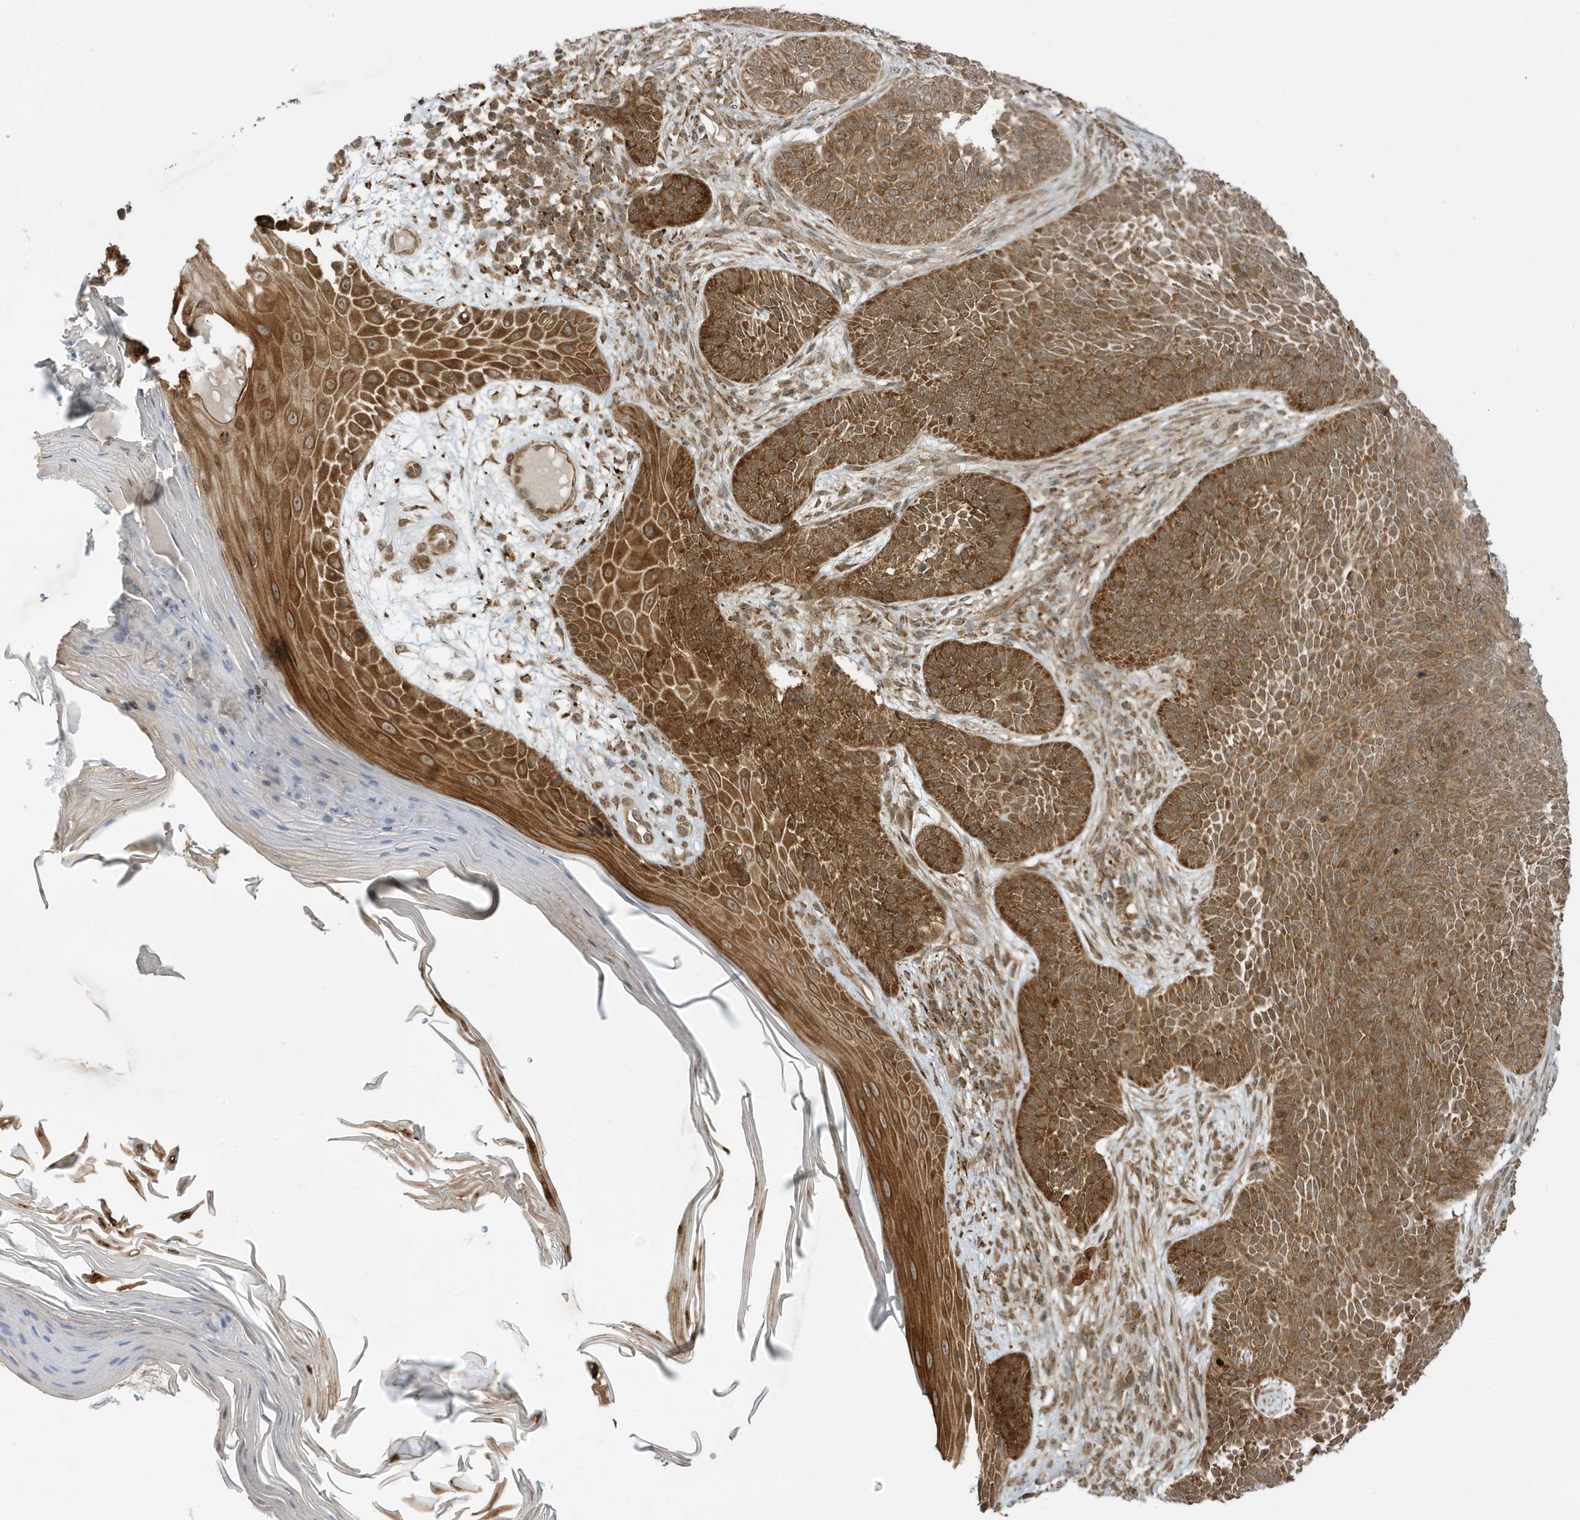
{"staining": {"intensity": "strong", "quantity": ">75%", "location": "cytoplasmic/membranous"}, "tissue": "skin cancer", "cell_type": "Tumor cells", "image_type": "cancer", "snomed": [{"axis": "morphology", "description": "Basal cell carcinoma"}, {"axis": "topography", "description": "Skin"}], "caption": "An immunohistochemistry (IHC) histopathology image of neoplastic tissue is shown. Protein staining in brown highlights strong cytoplasmic/membranous positivity in skin cancer within tumor cells.", "gene": "DHX36", "patient": {"sex": "male", "age": 85}}